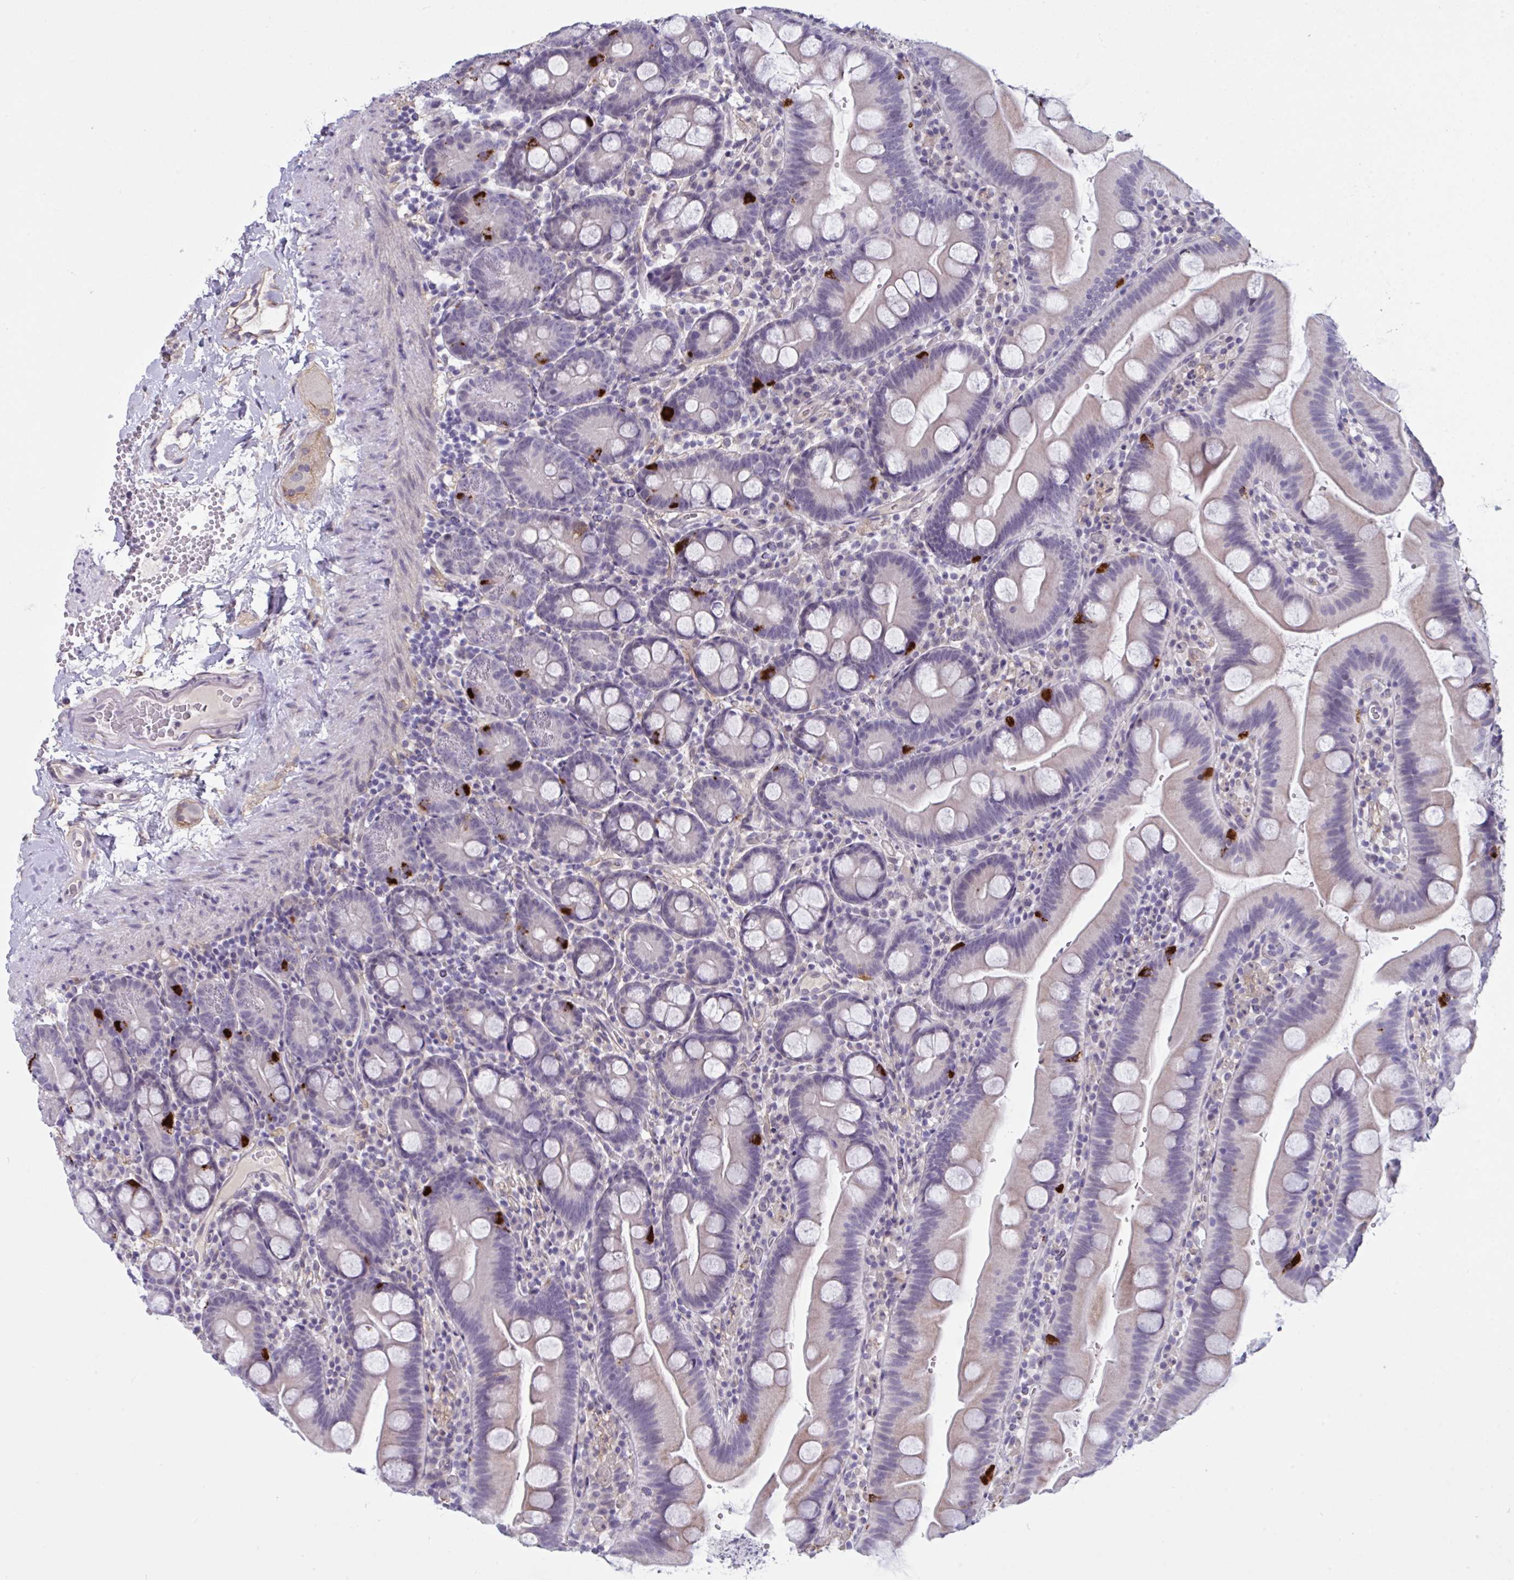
{"staining": {"intensity": "strong", "quantity": "<25%", "location": "cytoplasmic/membranous"}, "tissue": "small intestine", "cell_type": "Glandular cells", "image_type": "normal", "snomed": [{"axis": "morphology", "description": "Normal tissue, NOS"}, {"axis": "topography", "description": "Small intestine"}], "caption": "Unremarkable small intestine reveals strong cytoplasmic/membranous expression in approximately <25% of glandular cells (DAB = brown stain, brightfield microscopy at high magnification)..", "gene": "TCEAL8", "patient": {"sex": "female", "age": 68}}